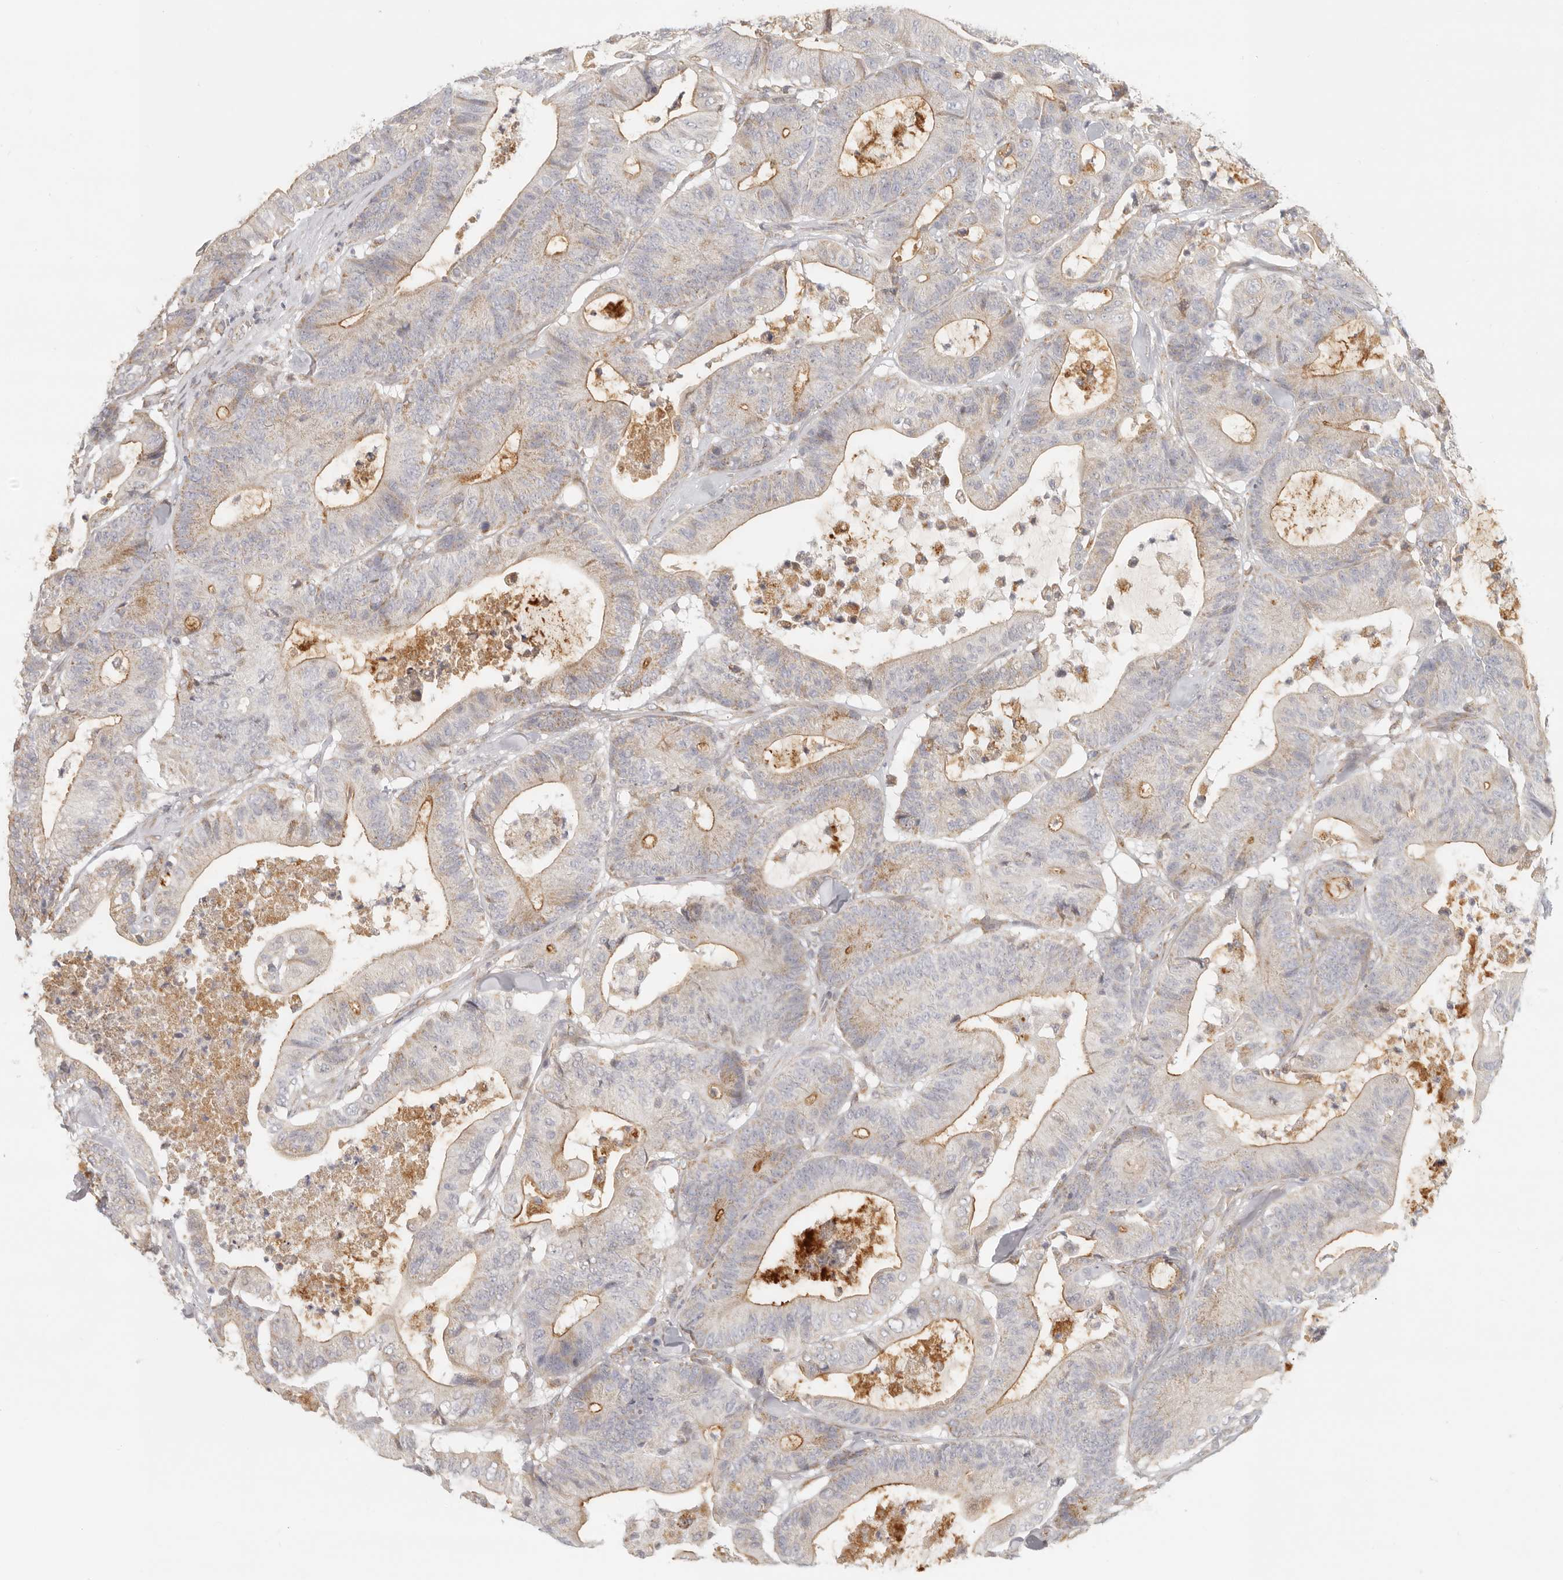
{"staining": {"intensity": "moderate", "quantity": "25%-75%", "location": "cytoplasmic/membranous"}, "tissue": "colorectal cancer", "cell_type": "Tumor cells", "image_type": "cancer", "snomed": [{"axis": "morphology", "description": "Adenocarcinoma, NOS"}, {"axis": "topography", "description": "Colon"}], "caption": "Colorectal cancer stained with DAB immunohistochemistry displays medium levels of moderate cytoplasmic/membranous staining in about 25%-75% of tumor cells.", "gene": "KDF1", "patient": {"sex": "female", "age": 84}}